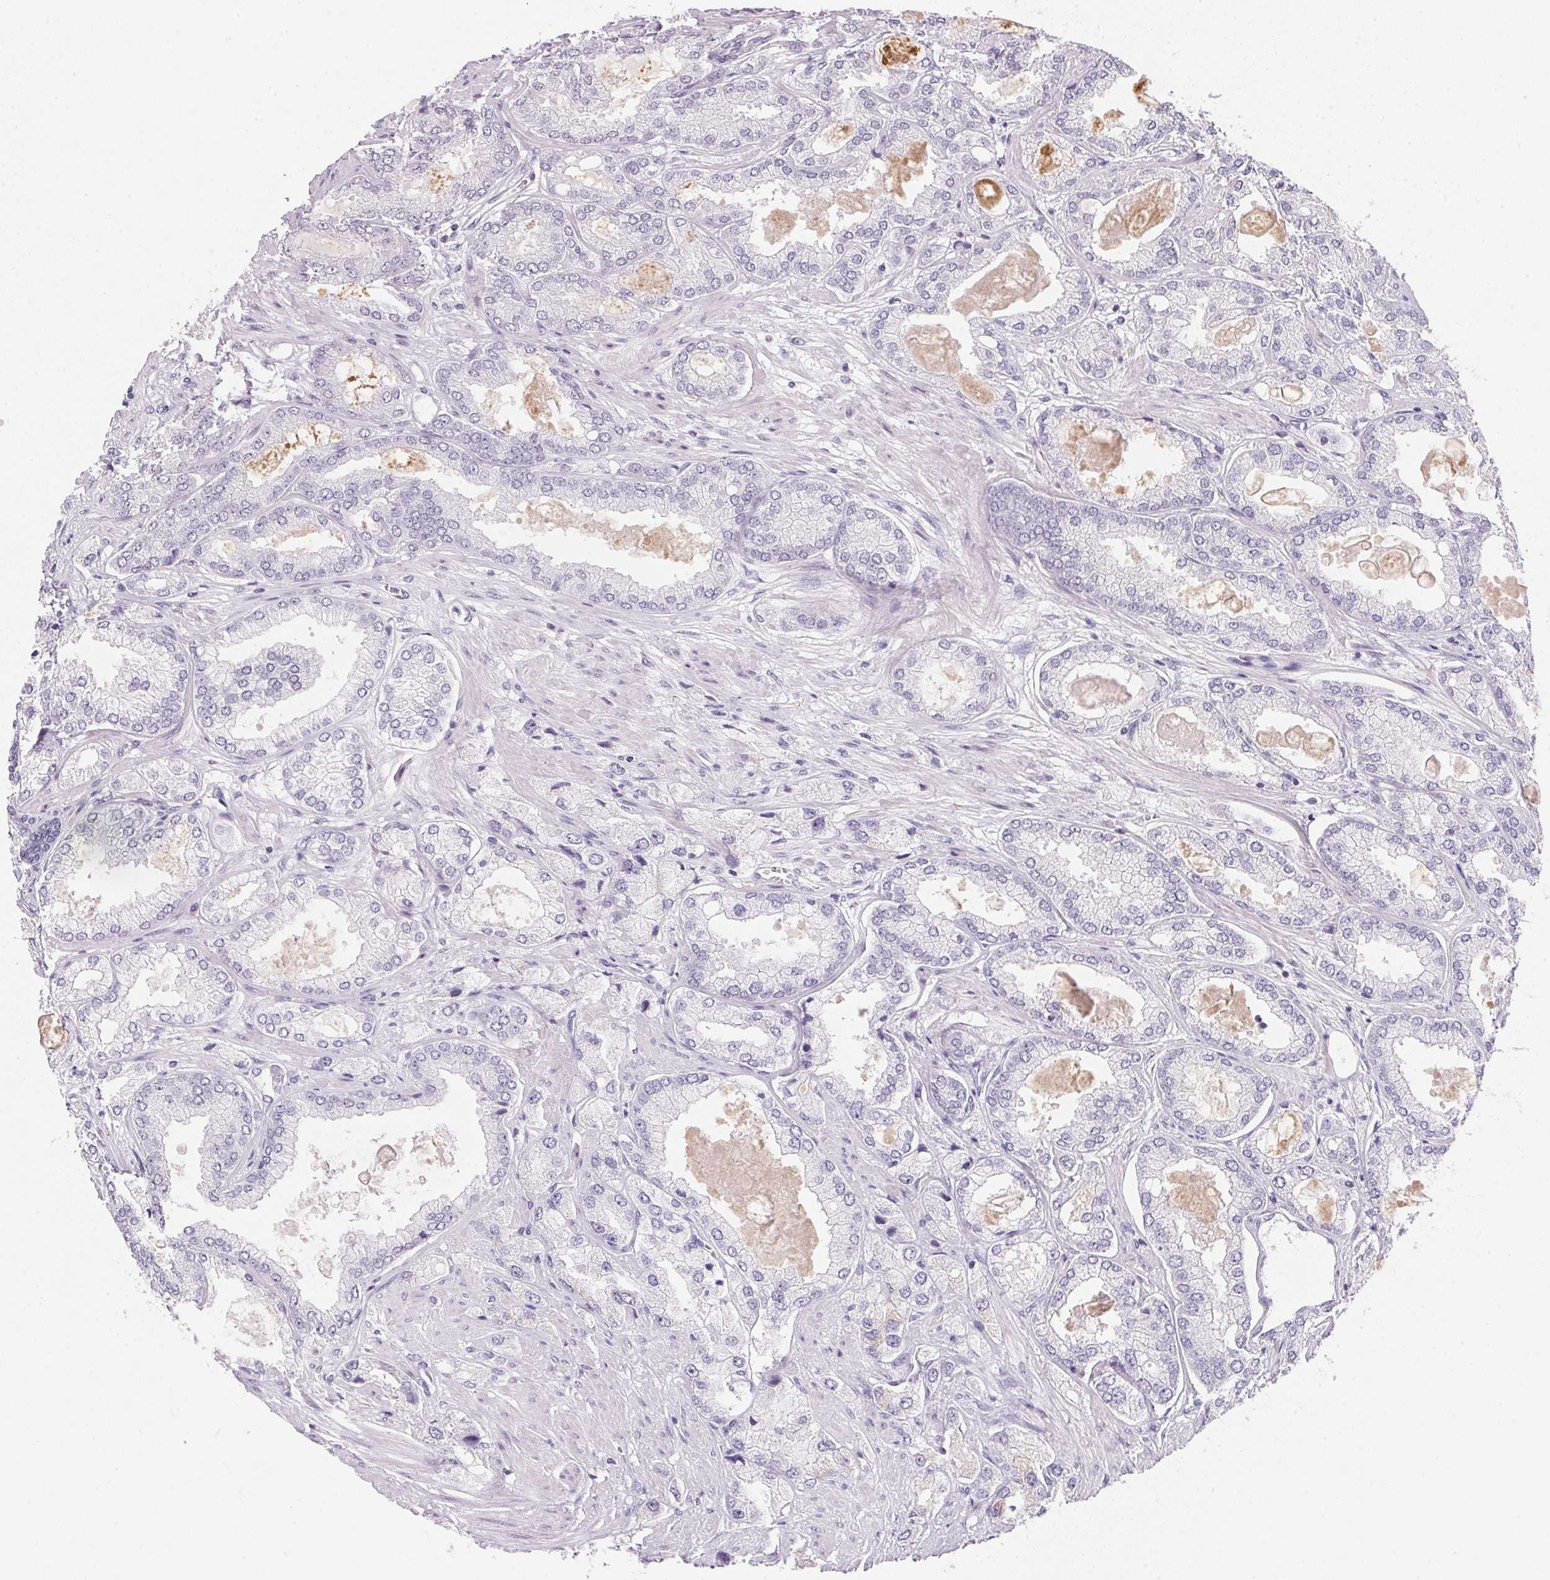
{"staining": {"intensity": "negative", "quantity": "none", "location": "none"}, "tissue": "prostate cancer", "cell_type": "Tumor cells", "image_type": "cancer", "snomed": [{"axis": "morphology", "description": "Adenocarcinoma, High grade"}, {"axis": "topography", "description": "Prostate"}], "caption": "Immunohistochemistry histopathology image of prostate cancer (adenocarcinoma (high-grade)) stained for a protein (brown), which demonstrates no staining in tumor cells. (Brightfield microscopy of DAB (3,3'-diaminobenzidine) immunohistochemistry at high magnification).", "gene": "GIPC2", "patient": {"sex": "male", "age": 68}}